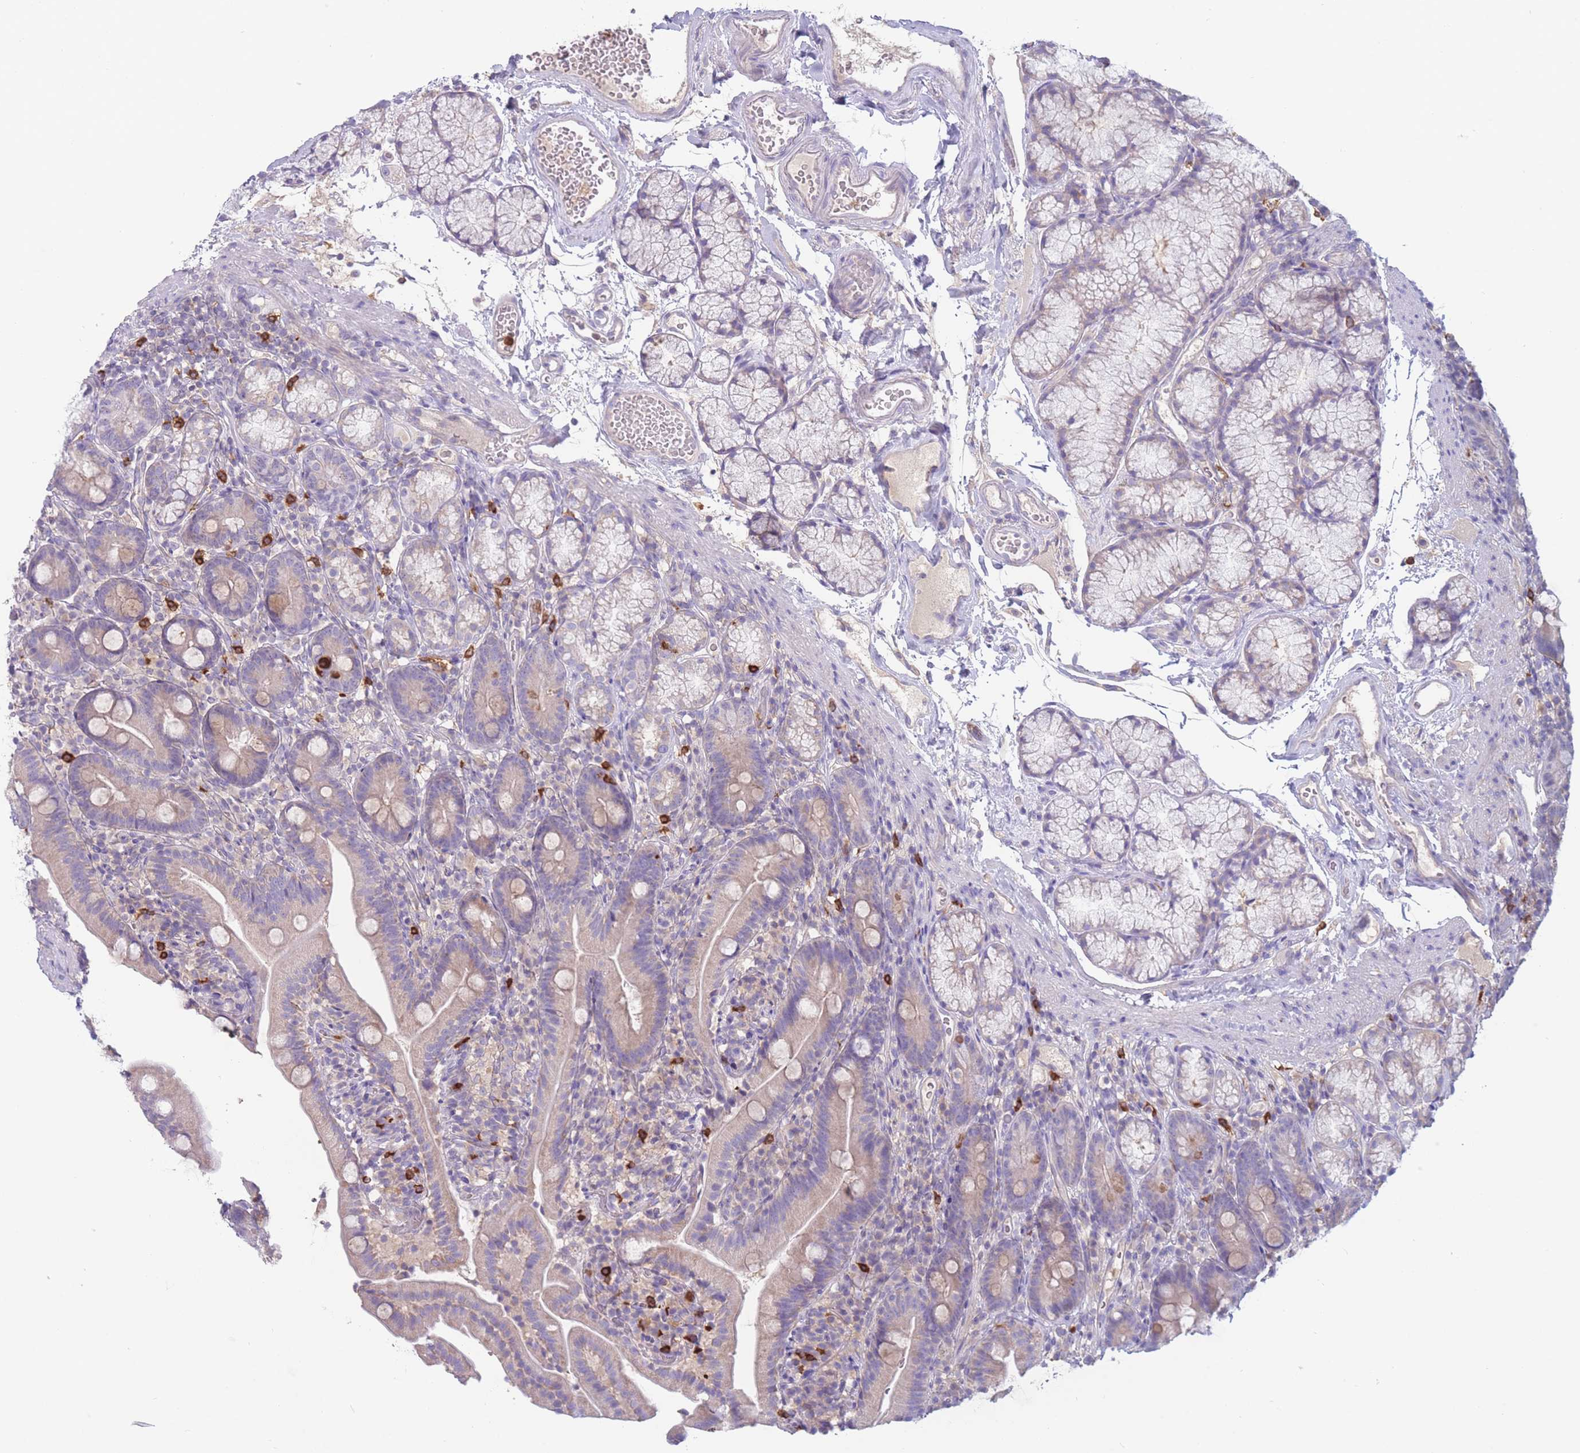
{"staining": {"intensity": "moderate", "quantity": "25%-75%", "location": "cytoplasmic/membranous"}, "tissue": "duodenum", "cell_type": "Glandular cells", "image_type": "normal", "snomed": [{"axis": "morphology", "description": "Normal tissue, NOS"}, {"axis": "topography", "description": "Duodenum"}], "caption": "Brown immunohistochemical staining in unremarkable duodenum exhibits moderate cytoplasmic/membranous positivity in approximately 25%-75% of glandular cells. The protein is stained brown, and the nuclei are stained in blue (DAB IHC with brightfield microscopy, high magnification).", "gene": "ST3GAL4", "patient": {"sex": "female", "age": 67}}